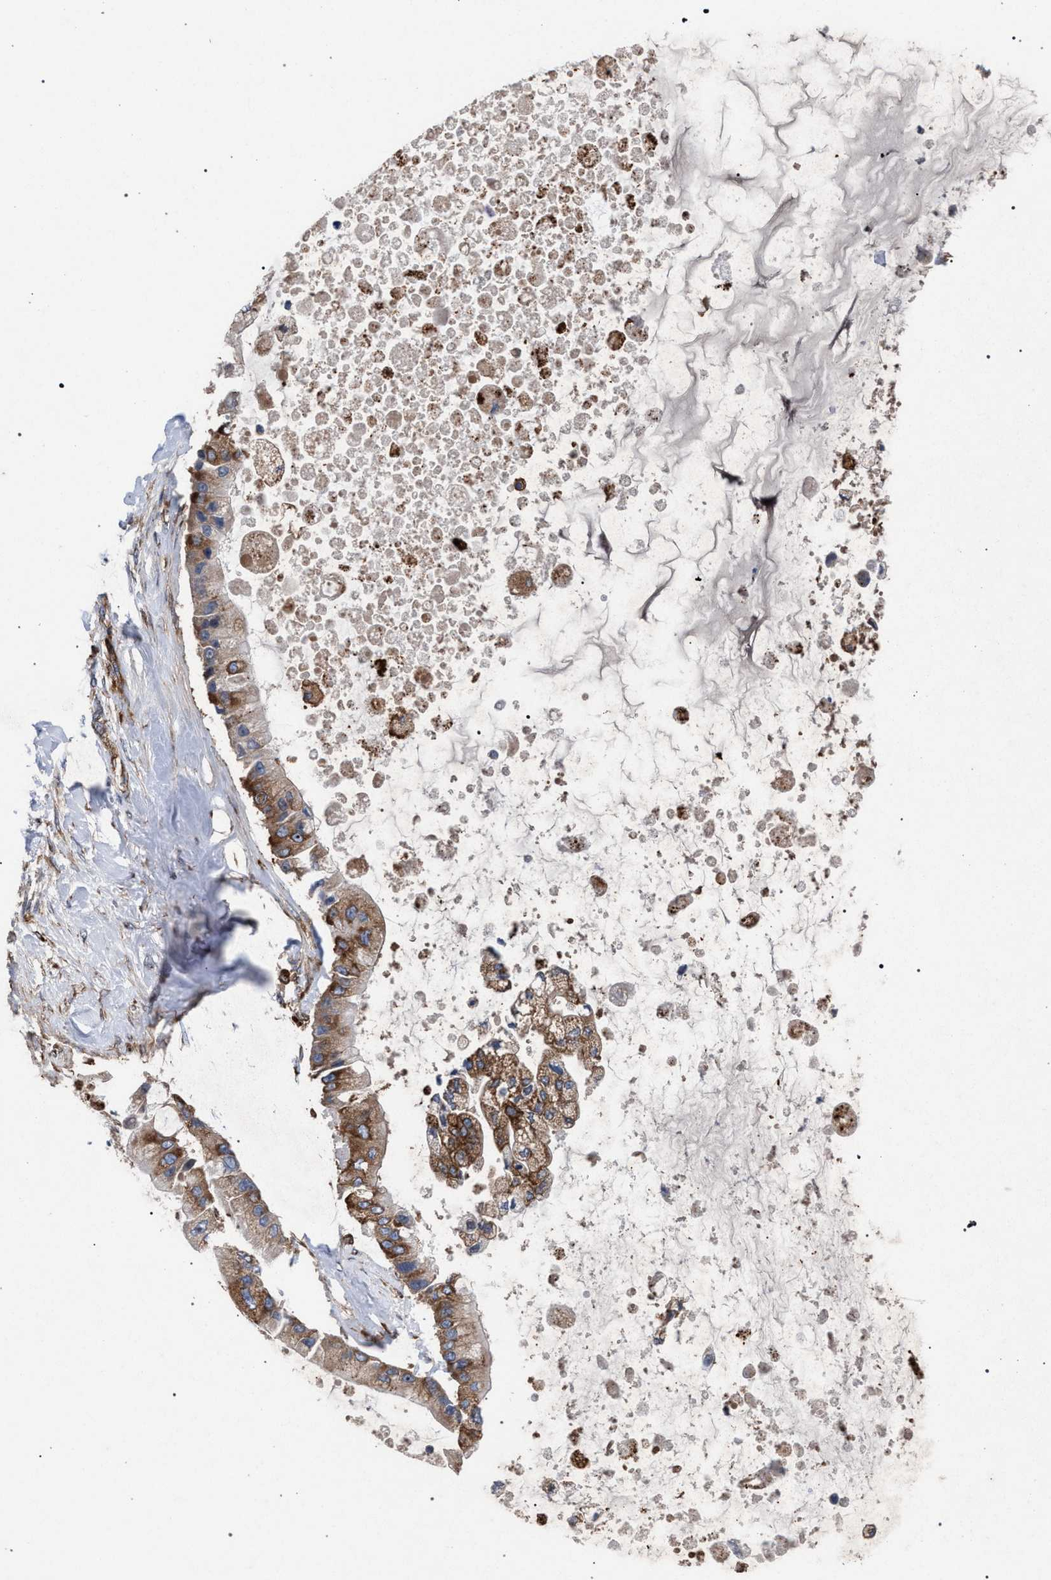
{"staining": {"intensity": "moderate", "quantity": ">75%", "location": "cytoplasmic/membranous"}, "tissue": "liver cancer", "cell_type": "Tumor cells", "image_type": "cancer", "snomed": [{"axis": "morphology", "description": "Cholangiocarcinoma"}, {"axis": "topography", "description": "Liver"}], "caption": "DAB immunohistochemical staining of human liver cholangiocarcinoma demonstrates moderate cytoplasmic/membranous protein positivity in approximately >75% of tumor cells. (DAB (3,3'-diaminobenzidine) IHC with brightfield microscopy, high magnification).", "gene": "CDR2L", "patient": {"sex": "male", "age": 50}}